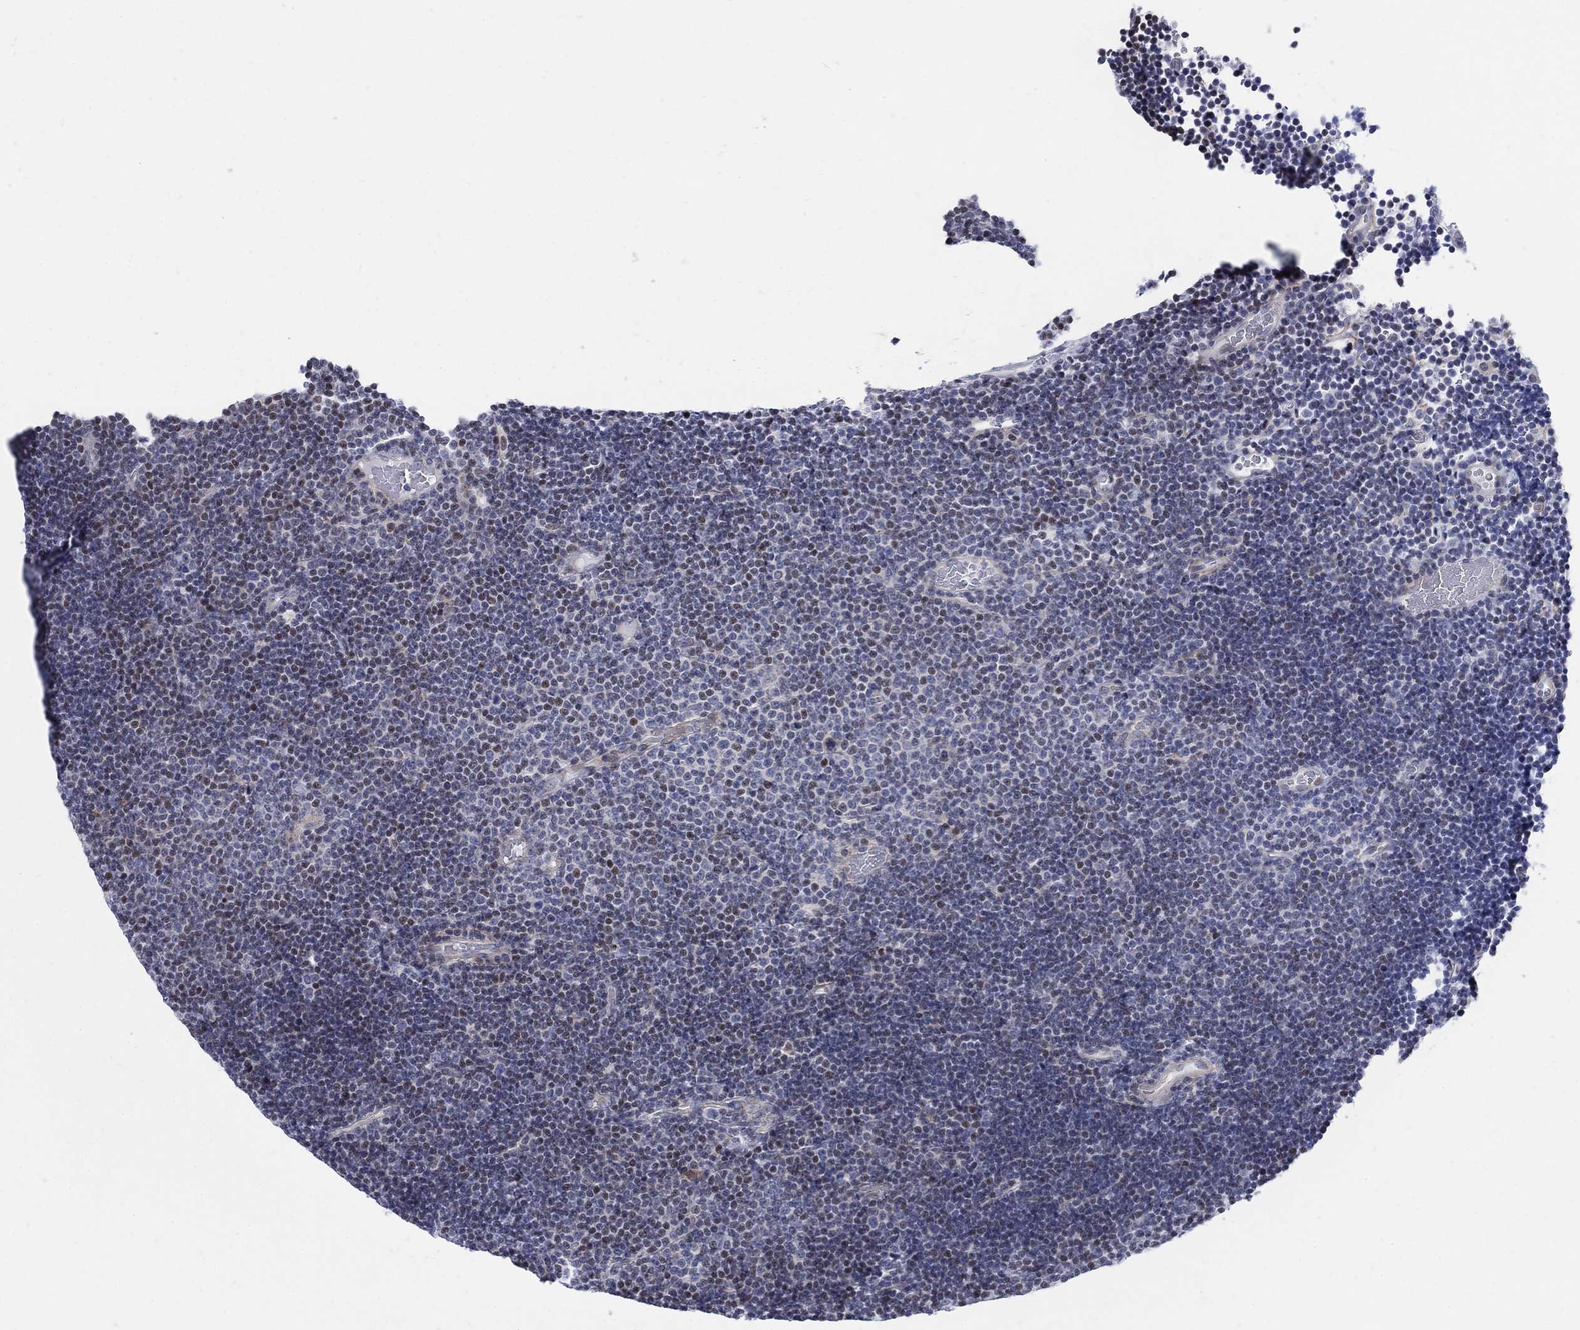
{"staining": {"intensity": "moderate", "quantity": "<25%", "location": "nuclear"}, "tissue": "lymphoma", "cell_type": "Tumor cells", "image_type": "cancer", "snomed": [{"axis": "morphology", "description": "Malignant lymphoma, non-Hodgkin's type, Low grade"}, {"axis": "topography", "description": "Brain"}], "caption": "IHC (DAB (3,3'-diaminobenzidine)) staining of human lymphoma demonstrates moderate nuclear protein positivity in about <25% of tumor cells.", "gene": "MYO3A", "patient": {"sex": "female", "age": 66}}